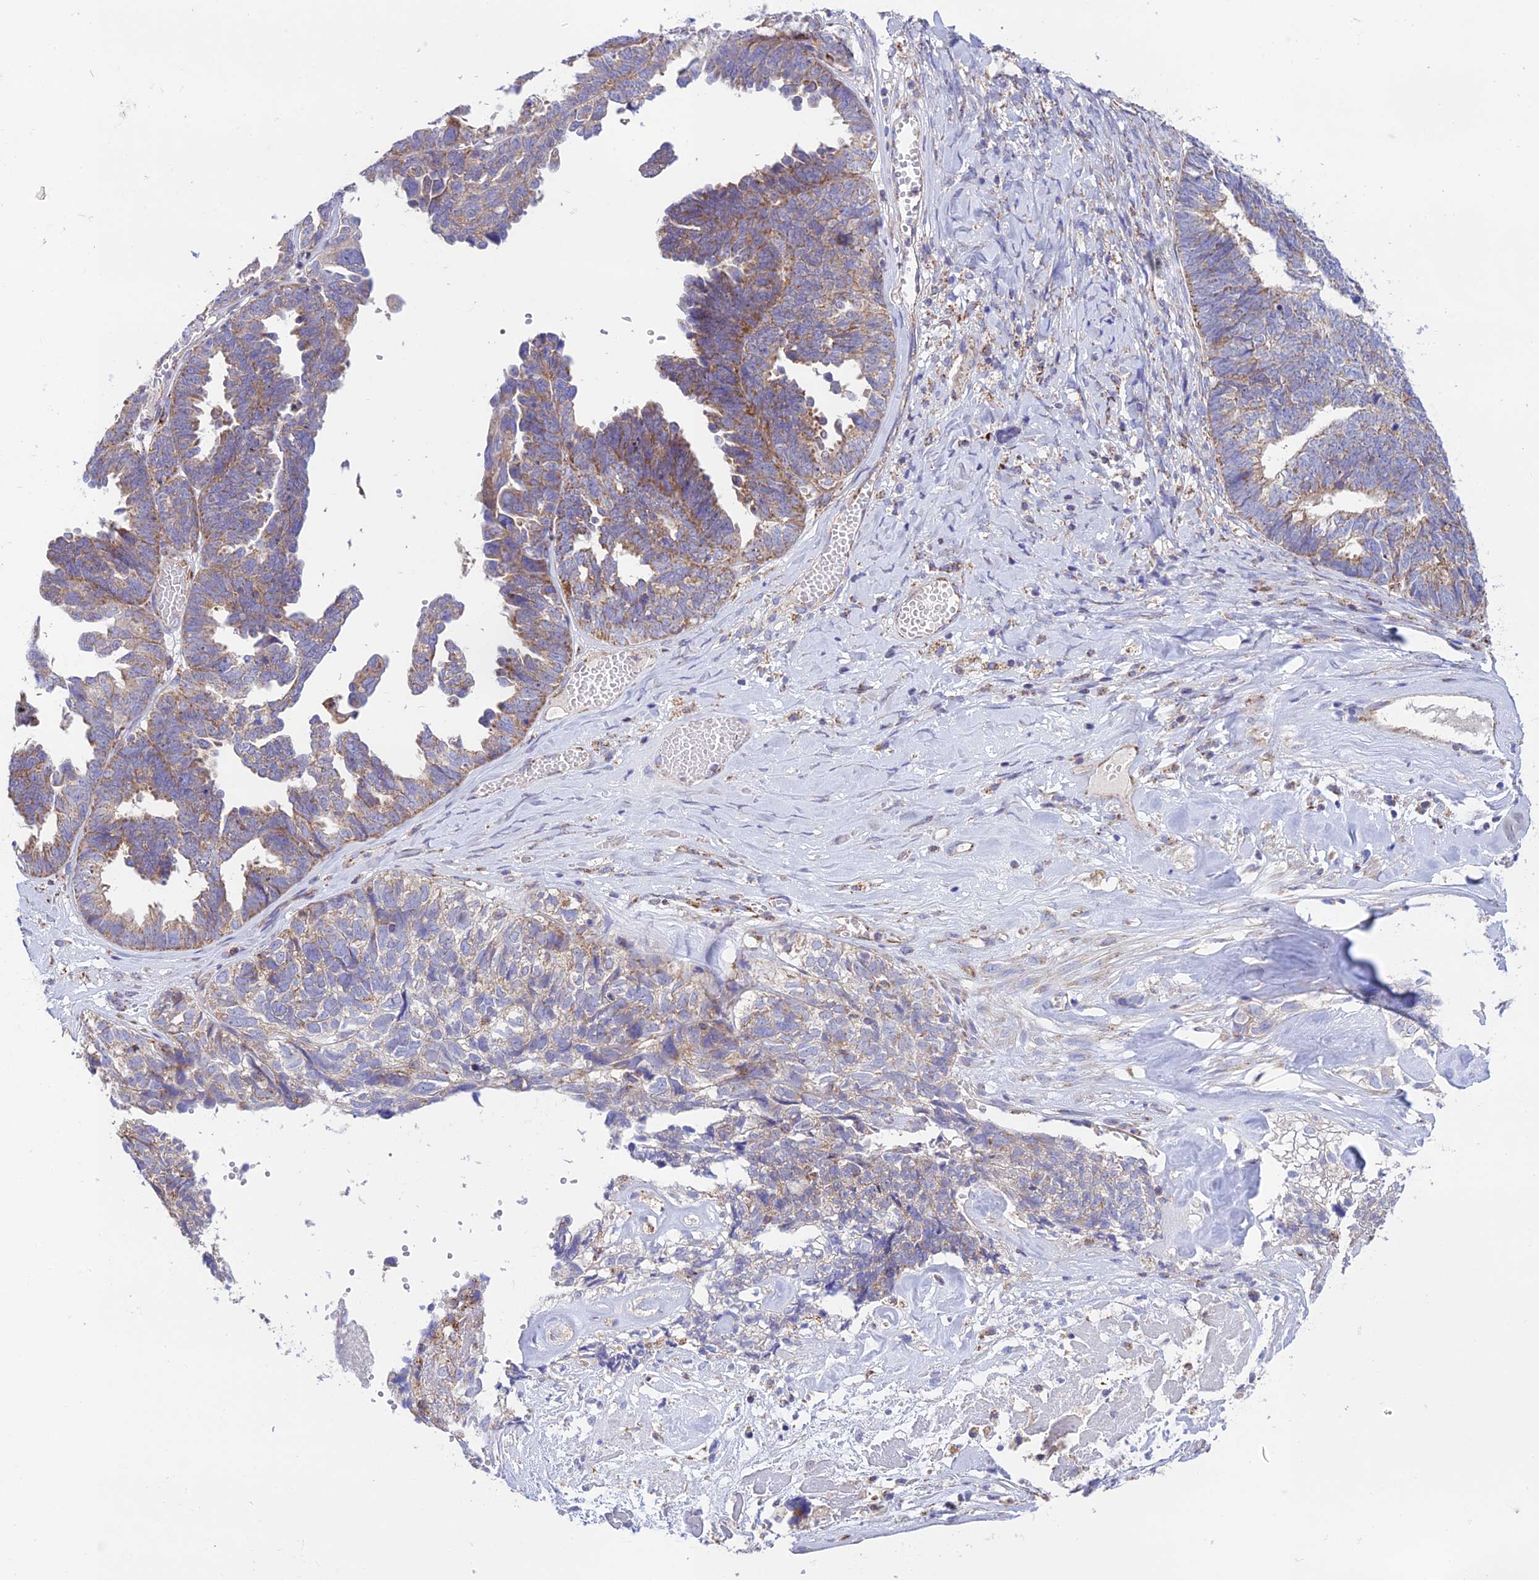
{"staining": {"intensity": "moderate", "quantity": "25%-75%", "location": "cytoplasmic/membranous"}, "tissue": "ovarian cancer", "cell_type": "Tumor cells", "image_type": "cancer", "snomed": [{"axis": "morphology", "description": "Cystadenocarcinoma, serous, NOS"}, {"axis": "topography", "description": "Ovary"}], "caption": "Immunohistochemistry micrograph of human serous cystadenocarcinoma (ovarian) stained for a protein (brown), which demonstrates medium levels of moderate cytoplasmic/membranous positivity in about 25%-75% of tumor cells.", "gene": "HSDL2", "patient": {"sex": "female", "age": 79}}